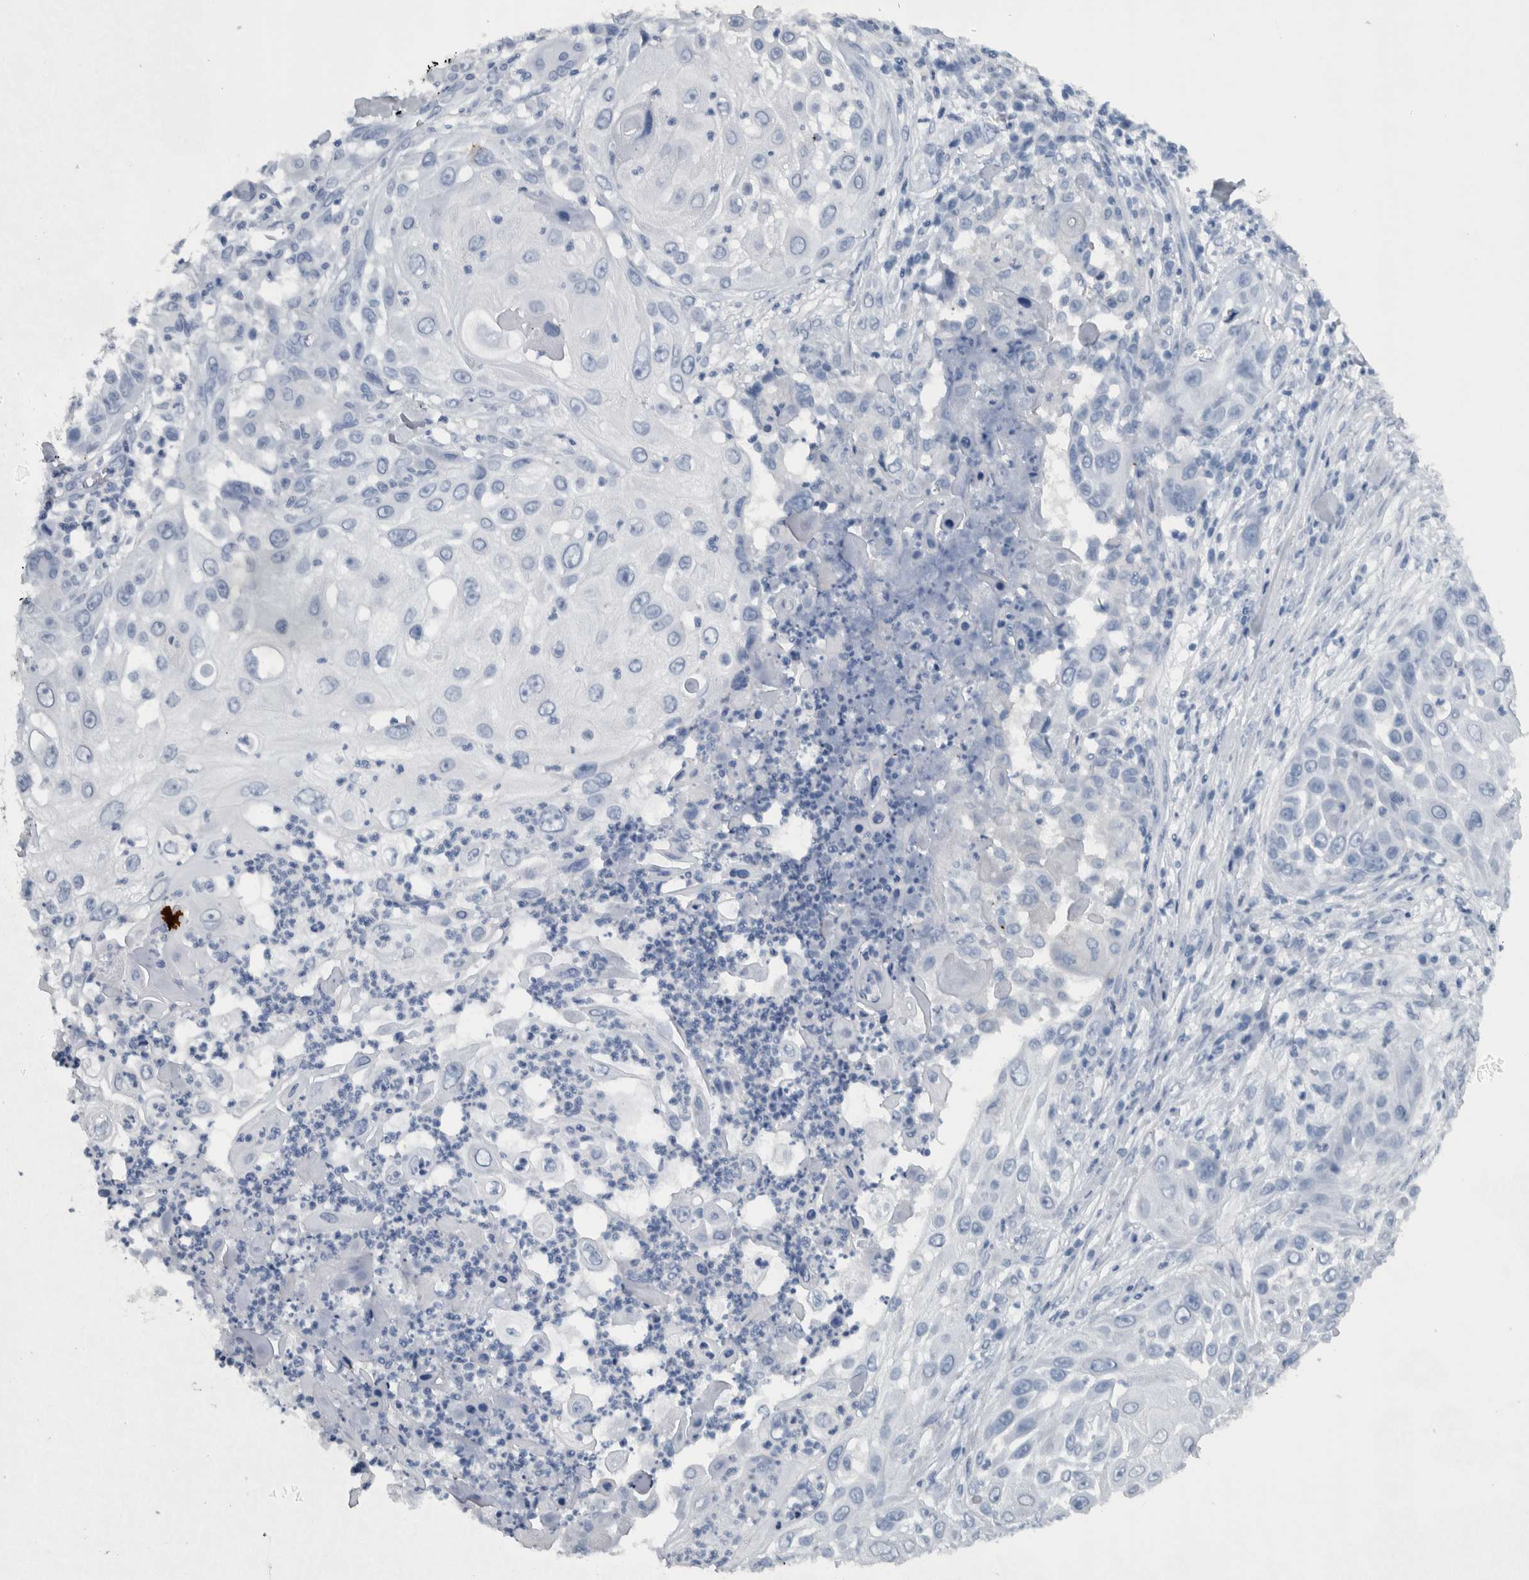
{"staining": {"intensity": "negative", "quantity": "none", "location": "none"}, "tissue": "skin cancer", "cell_type": "Tumor cells", "image_type": "cancer", "snomed": [{"axis": "morphology", "description": "Squamous cell carcinoma, NOS"}, {"axis": "topography", "description": "Skin"}], "caption": "Immunohistochemistry (IHC) micrograph of skin squamous cell carcinoma stained for a protein (brown), which reveals no expression in tumor cells.", "gene": "NT5C2", "patient": {"sex": "female", "age": 44}}